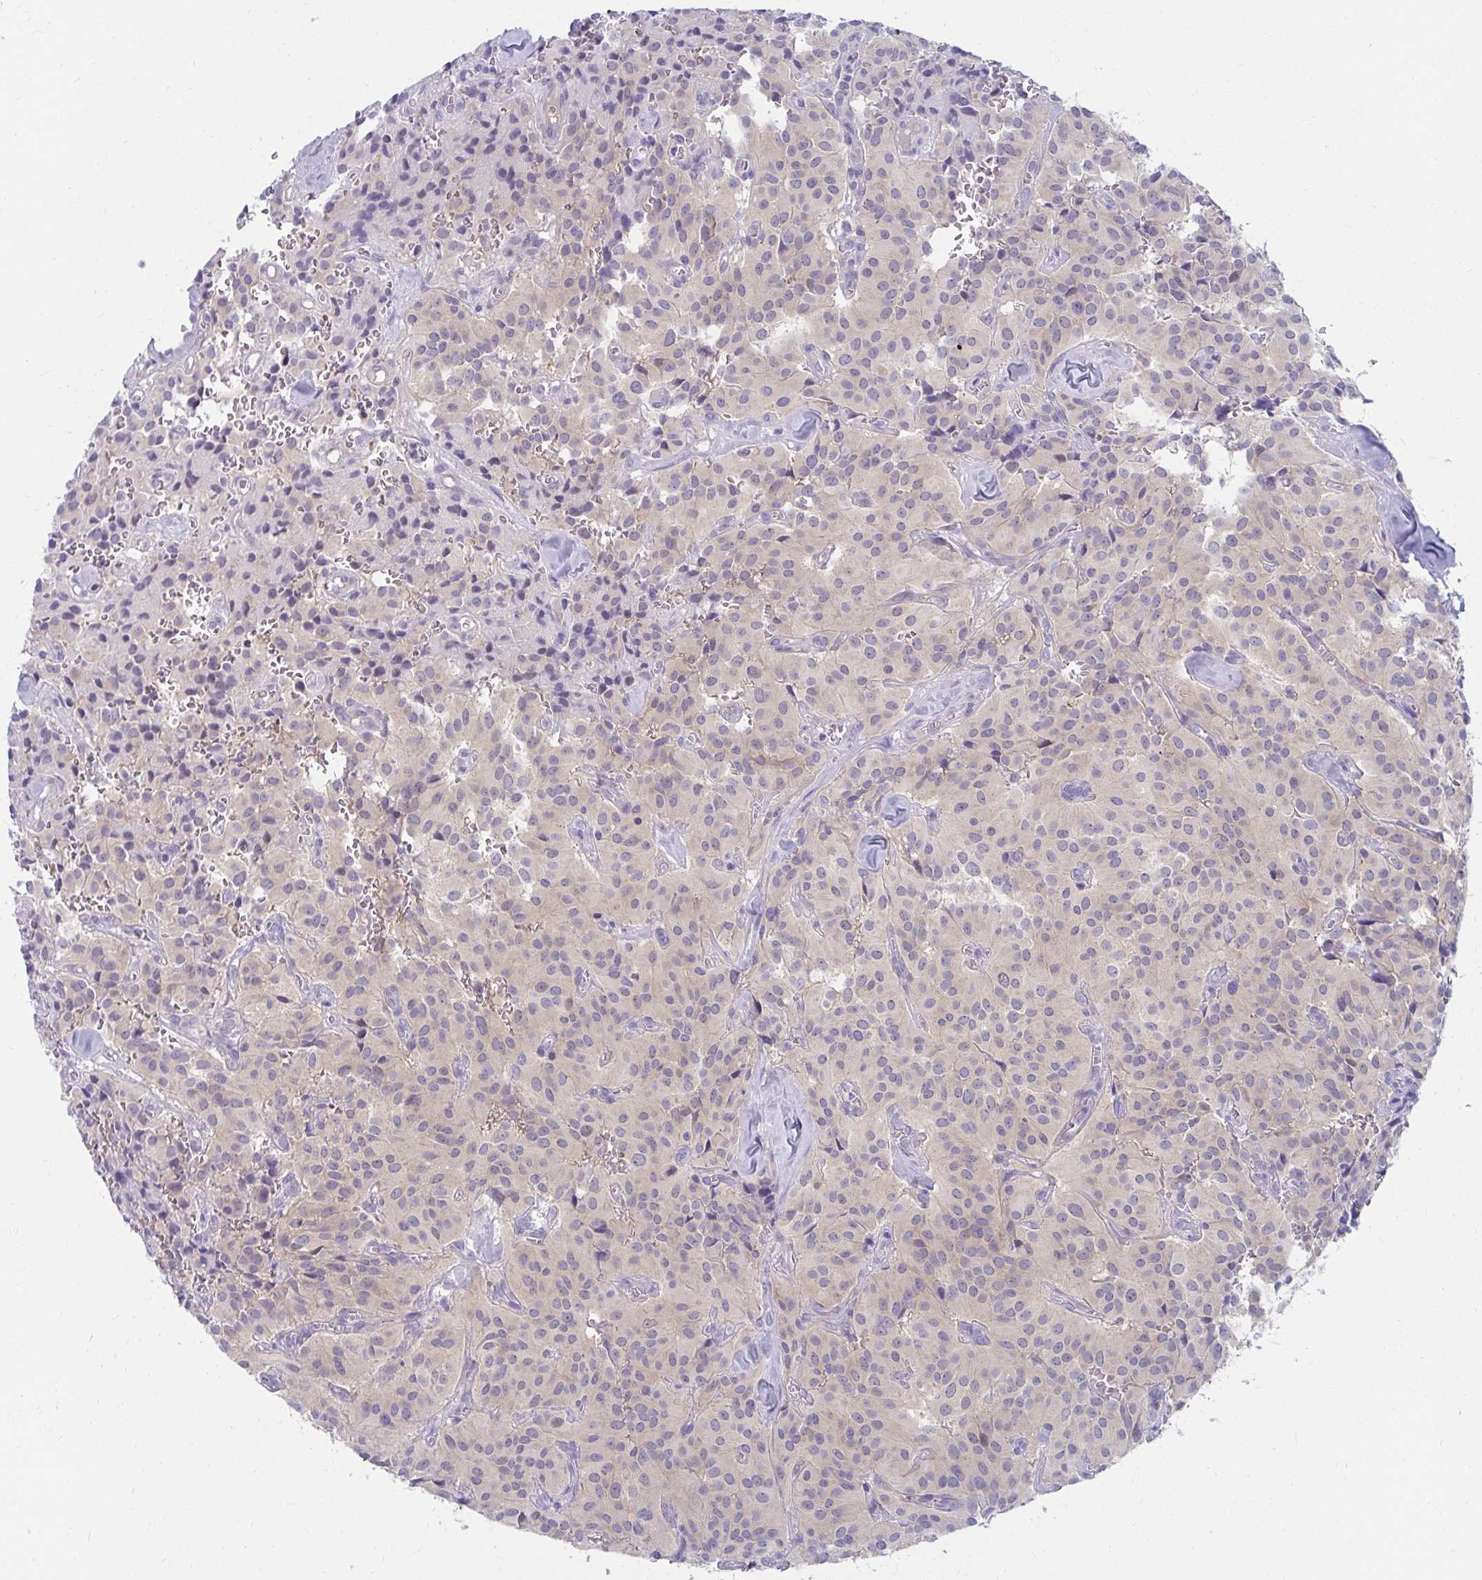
{"staining": {"intensity": "negative", "quantity": "none", "location": "none"}, "tissue": "glioma", "cell_type": "Tumor cells", "image_type": "cancer", "snomed": [{"axis": "morphology", "description": "Glioma, malignant, Low grade"}, {"axis": "topography", "description": "Brain"}], "caption": "Glioma was stained to show a protein in brown. There is no significant positivity in tumor cells. (DAB IHC with hematoxylin counter stain).", "gene": "C19orf81", "patient": {"sex": "male", "age": 42}}